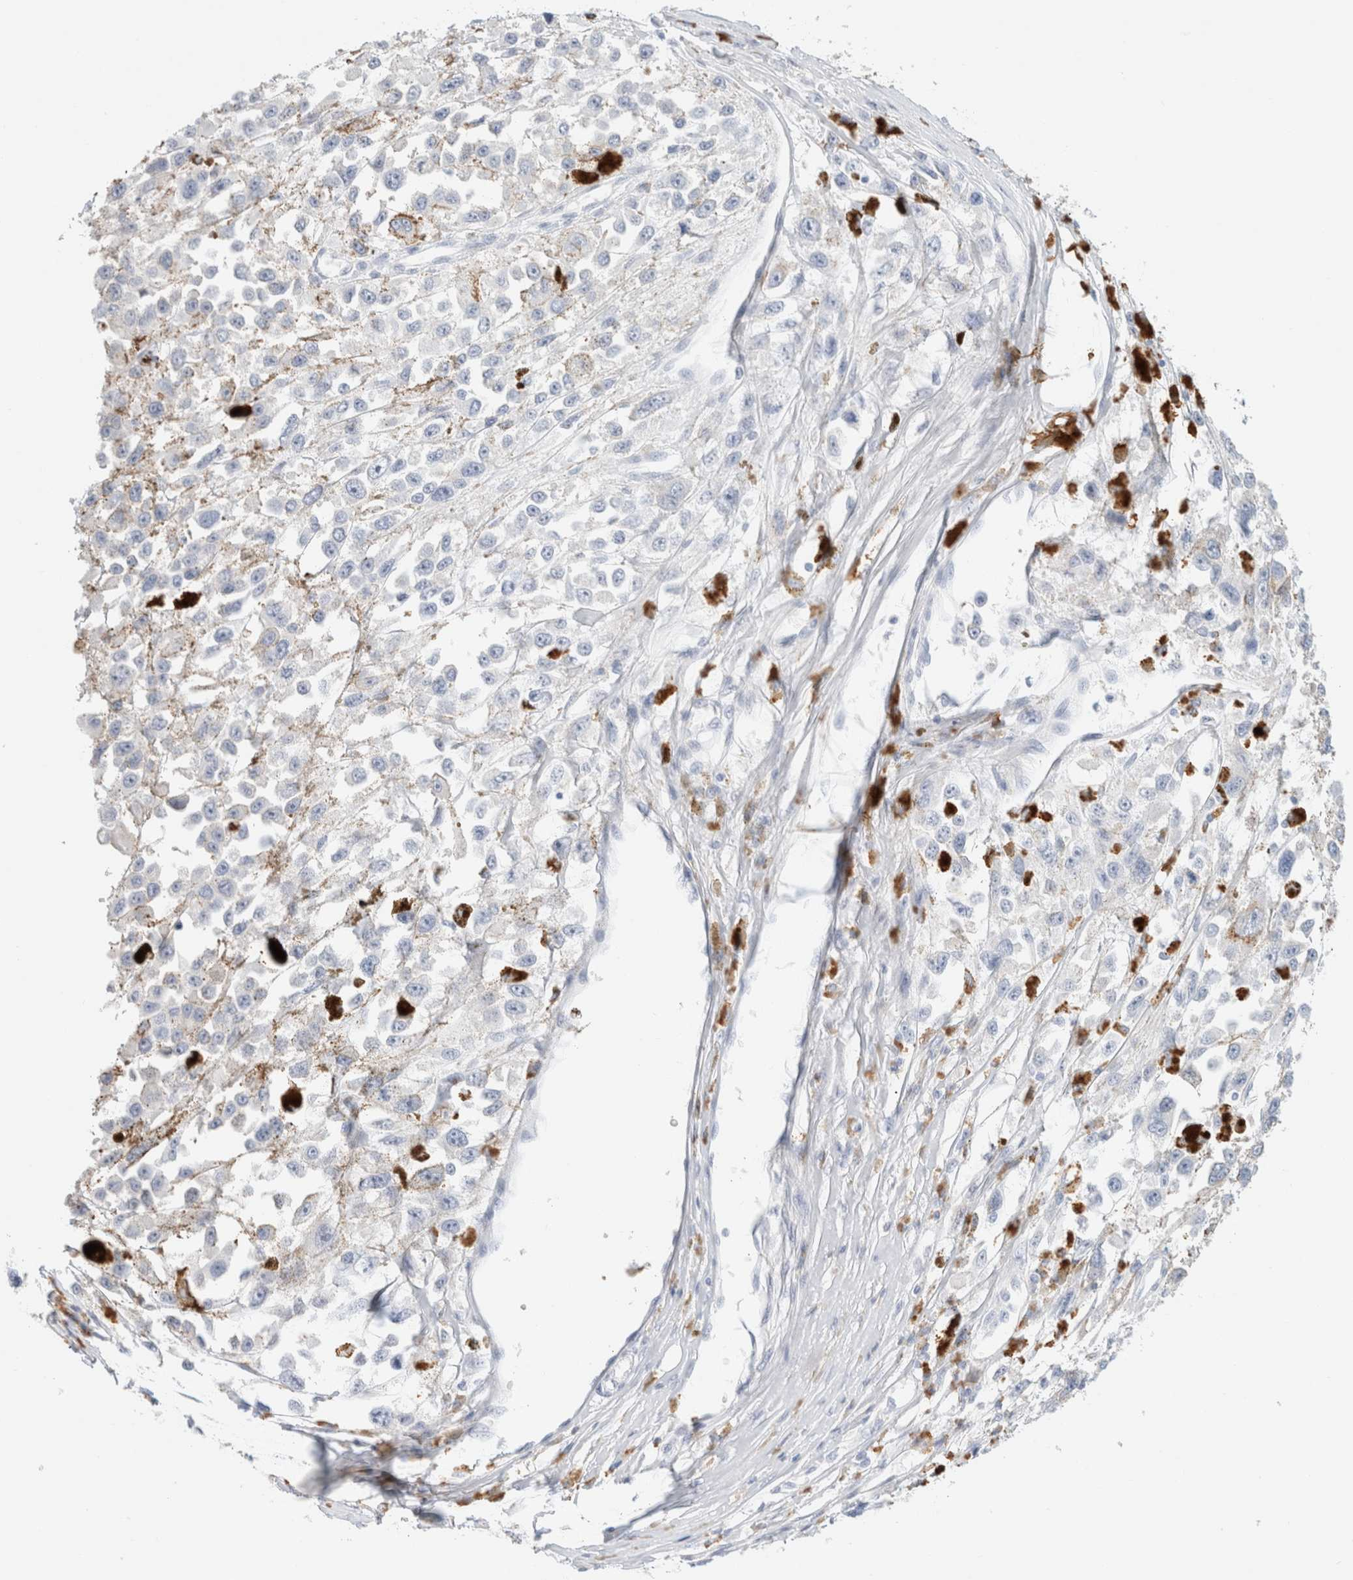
{"staining": {"intensity": "negative", "quantity": "none", "location": "none"}, "tissue": "melanoma", "cell_type": "Tumor cells", "image_type": "cancer", "snomed": [{"axis": "morphology", "description": "Malignant melanoma, Metastatic site"}, {"axis": "topography", "description": "Lymph node"}], "caption": "Tumor cells show no significant expression in malignant melanoma (metastatic site). (Brightfield microscopy of DAB (3,3'-diaminobenzidine) IHC at high magnification).", "gene": "CPQ", "patient": {"sex": "male", "age": 59}}